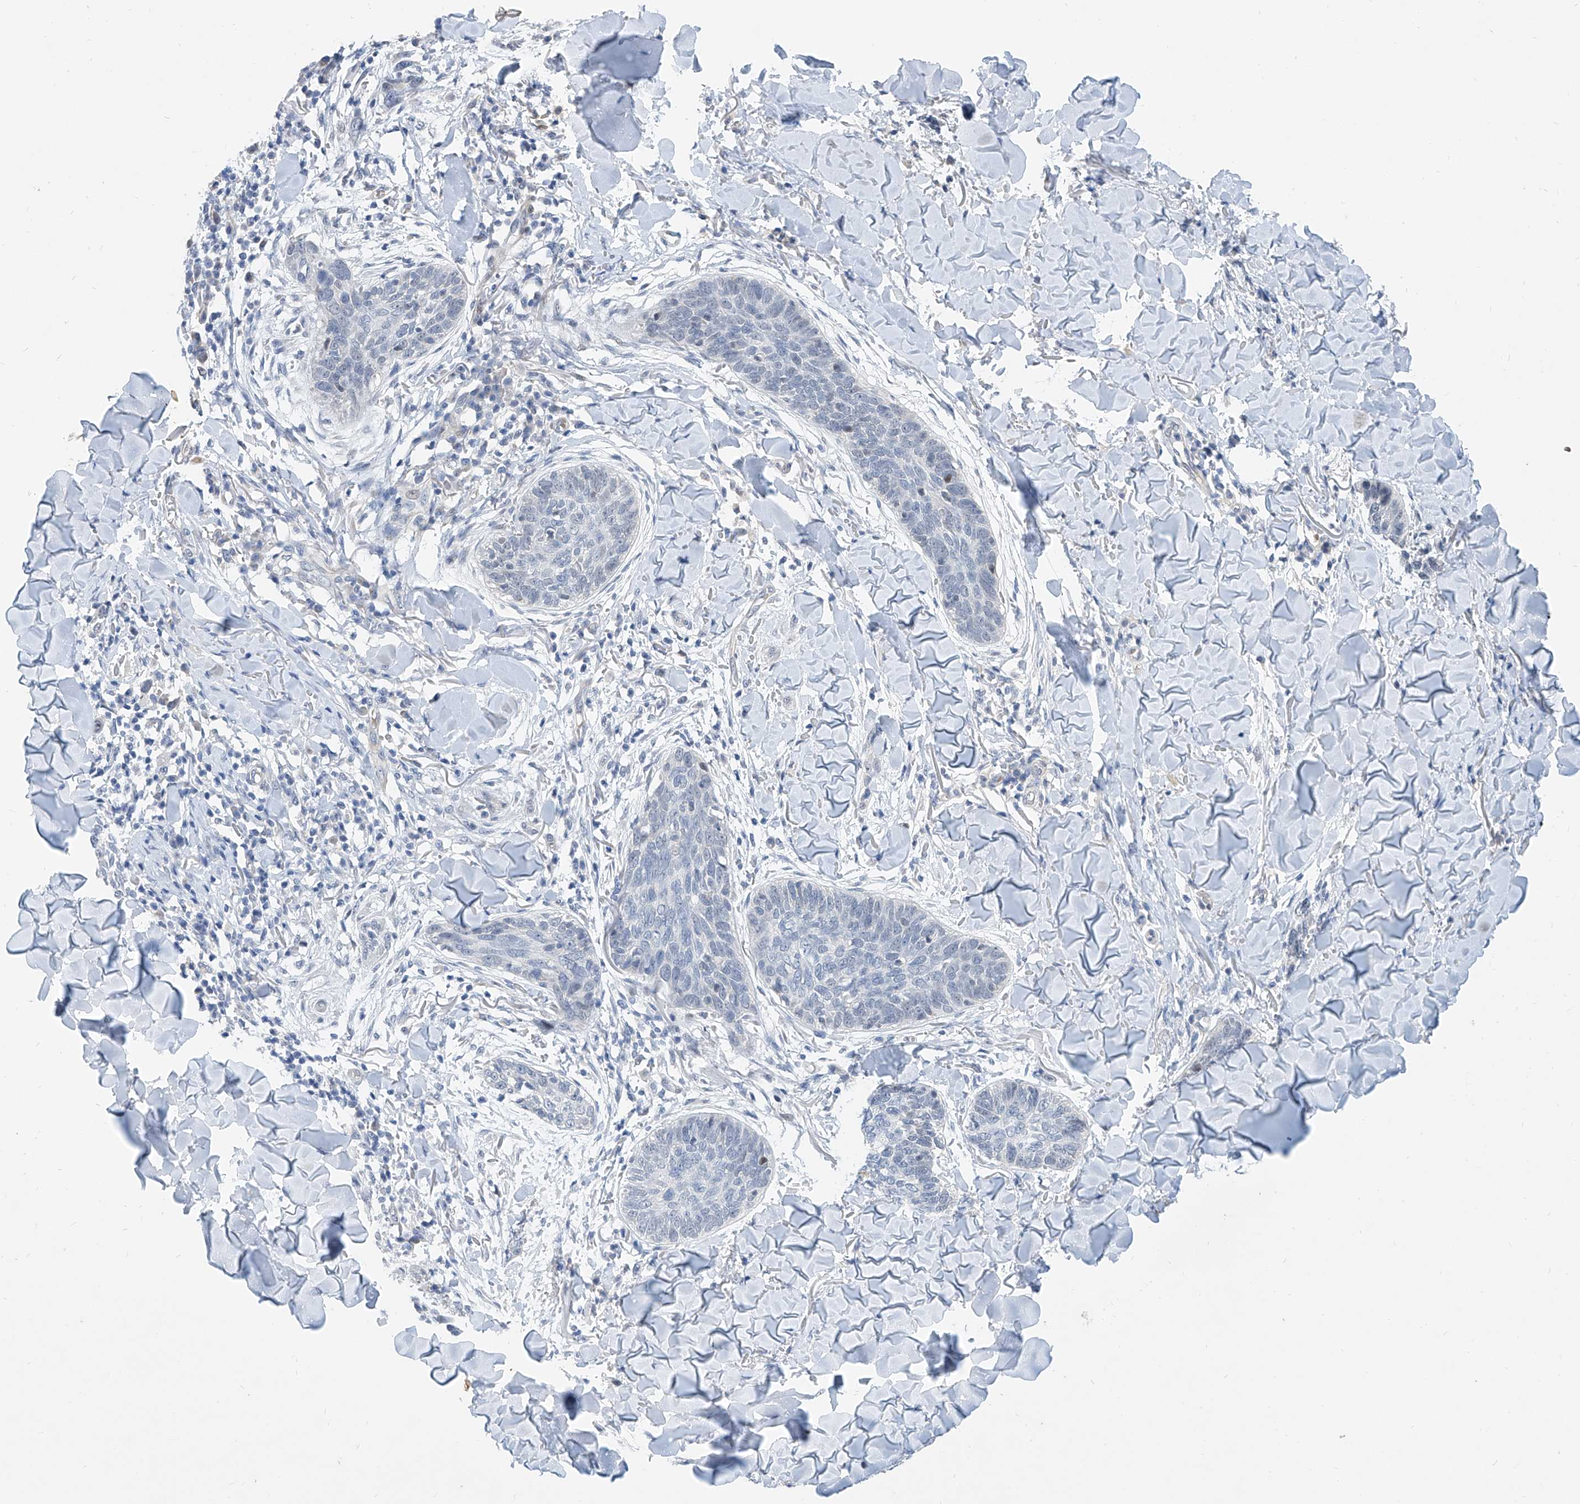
{"staining": {"intensity": "negative", "quantity": "none", "location": "none"}, "tissue": "skin cancer", "cell_type": "Tumor cells", "image_type": "cancer", "snomed": [{"axis": "morphology", "description": "Basal cell carcinoma"}, {"axis": "topography", "description": "Skin"}], "caption": "A high-resolution photomicrograph shows IHC staining of skin cancer (basal cell carcinoma), which exhibits no significant staining in tumor cells.", "gene": "BPTF", "patient": {"sex": "male", "age": 85}}